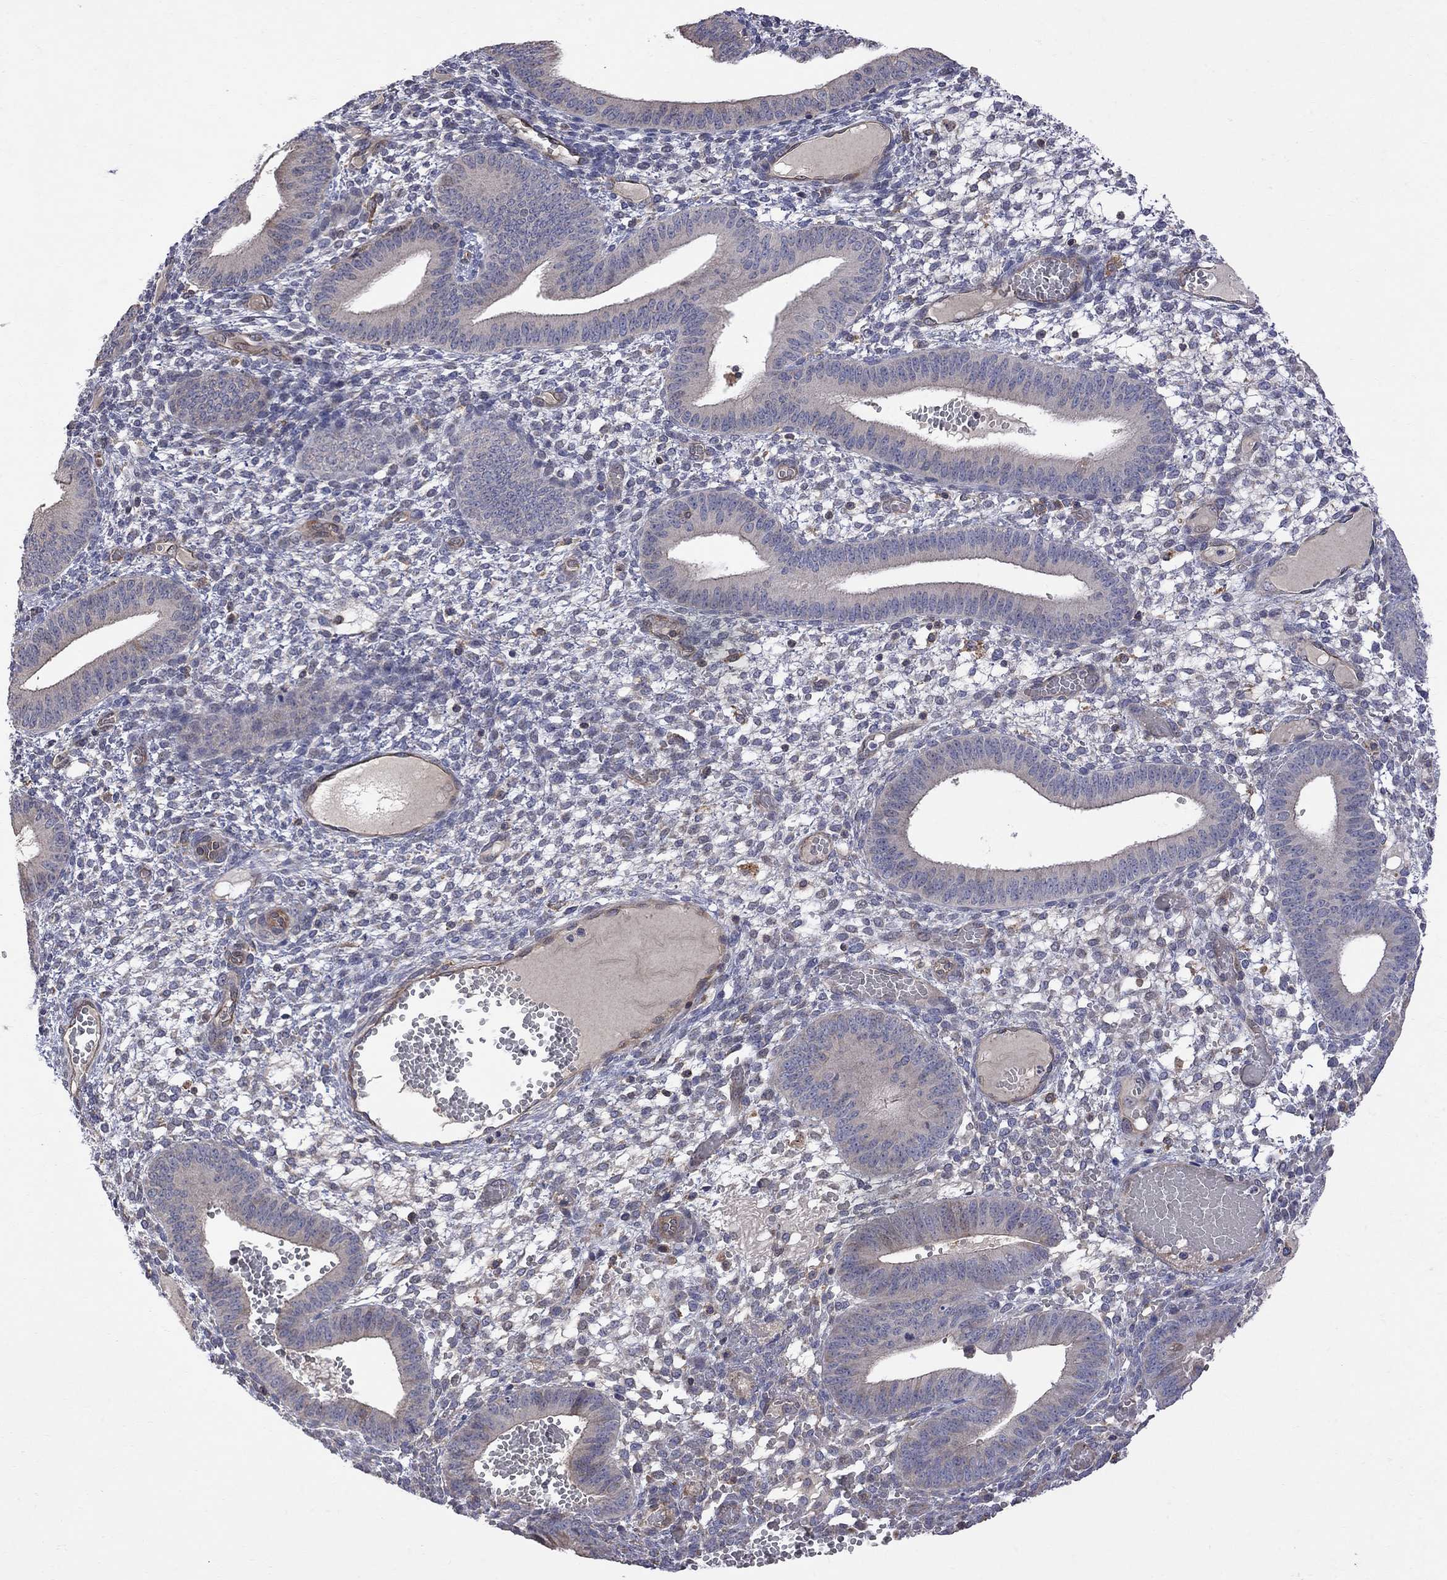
{"staining": {"intensity": "negative", "quantity": "none", "location": "none"}, "tissue": "endometrium", "cell_type": "Cells in endometrial stroma", "image_type": "normal", "snomed": [{"axis": "morphology", "description": "Normal tissue, NOS"}, {"axis": "topography", "description": "Endometrium"}], "caption": "The histopathology image shows no staining of cells in endometrial stroma in normal endometrium.", "gene": "ABI3", "patient": {"sex": "female", "age": 42}}